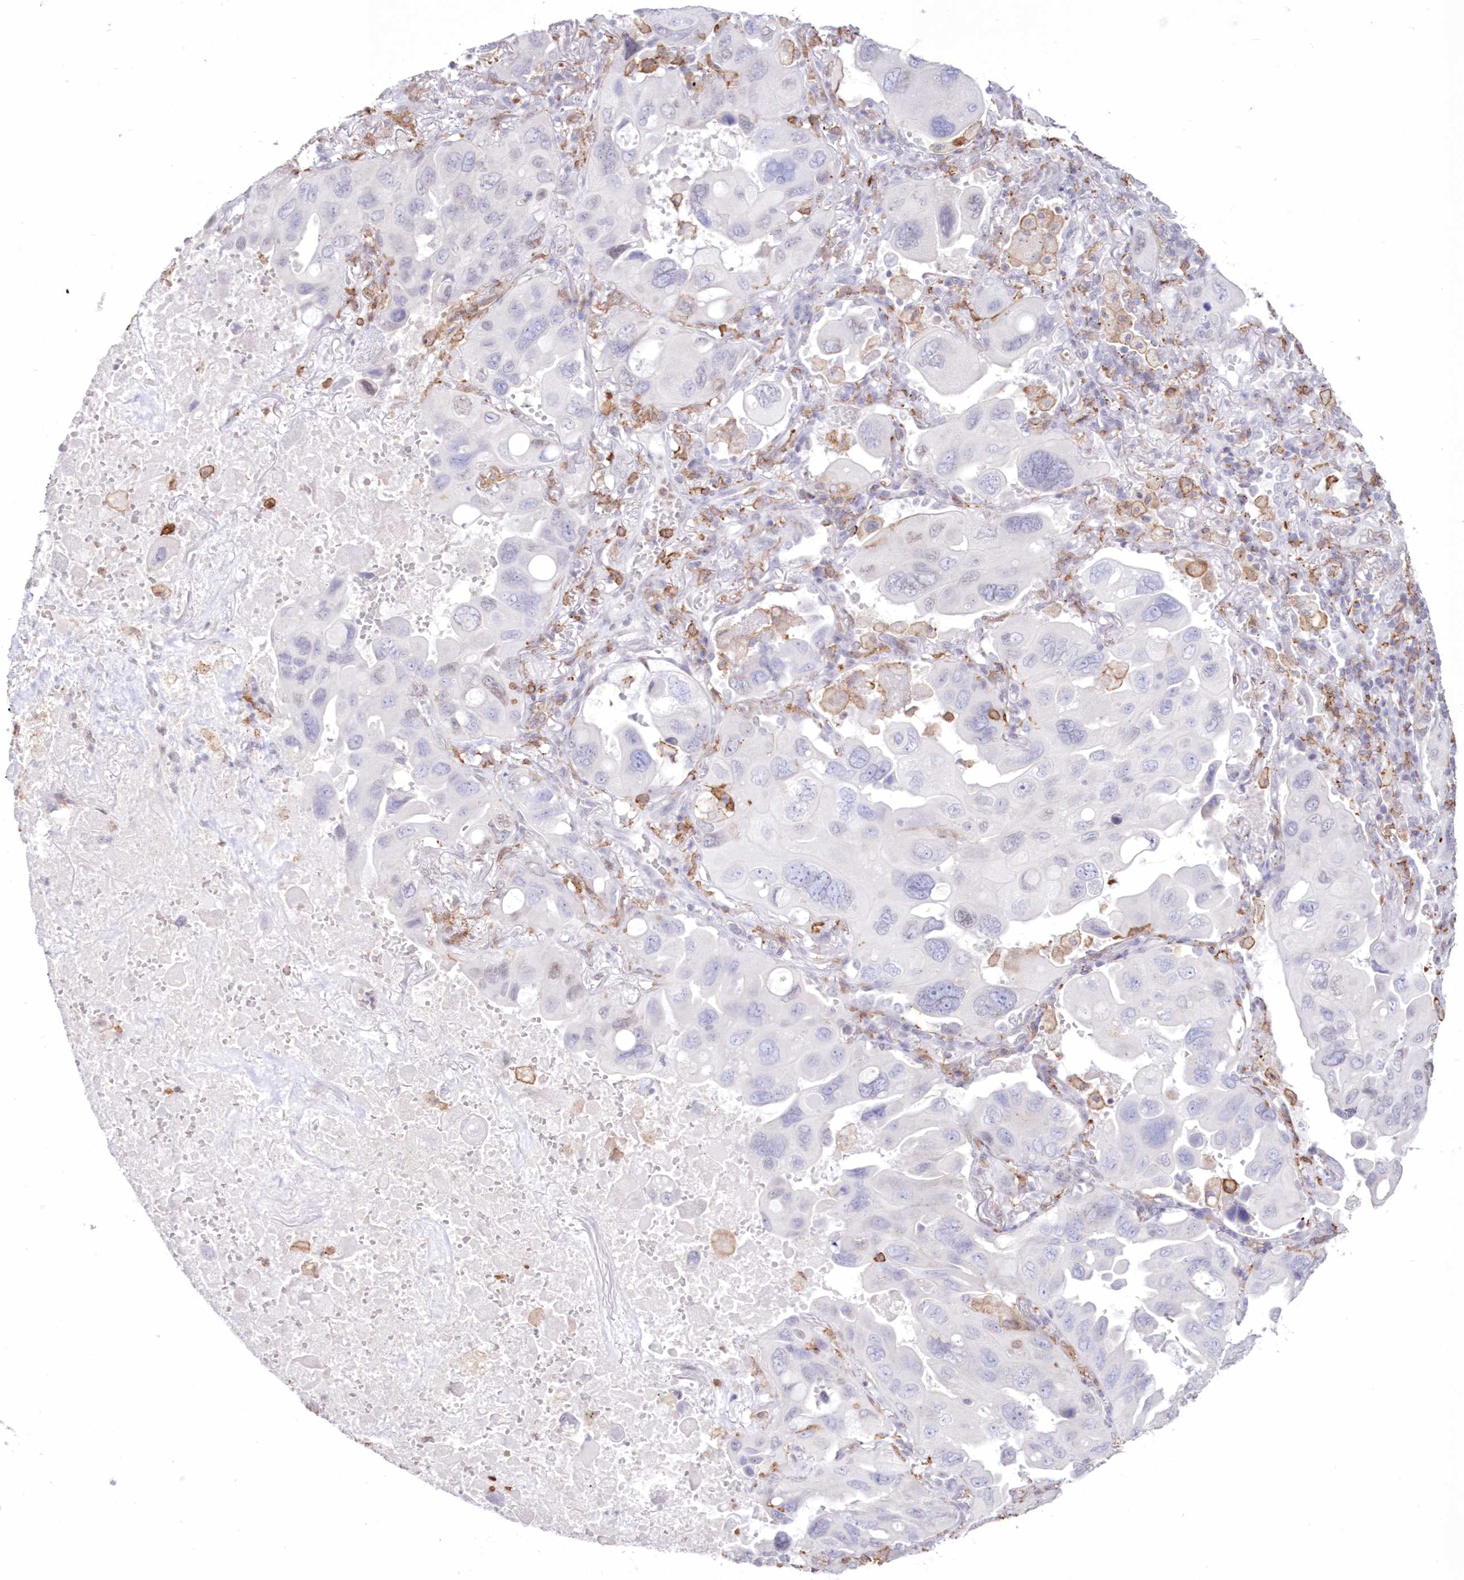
{"staining": {"intensity": "negative", "quantity": "none", "location": "none"}, "tissue": "lung cancer", "cell_type": "Tumor cells", "image_type": "cancer", "snomed": [{"axis": "morphology", "description": "Squamous cell carcinoma, NOS"}, {"axis": "topography", "description": "Lung"}], "caption": "An immunohistochemistry photomicrograph of squamous cell carcinoma (lung) is shown. There is no staining in tumor cells of squamous cell carcinoma (lung).", "gene": "C11orf1", "patient": {"sex": "female", "age": 73}}